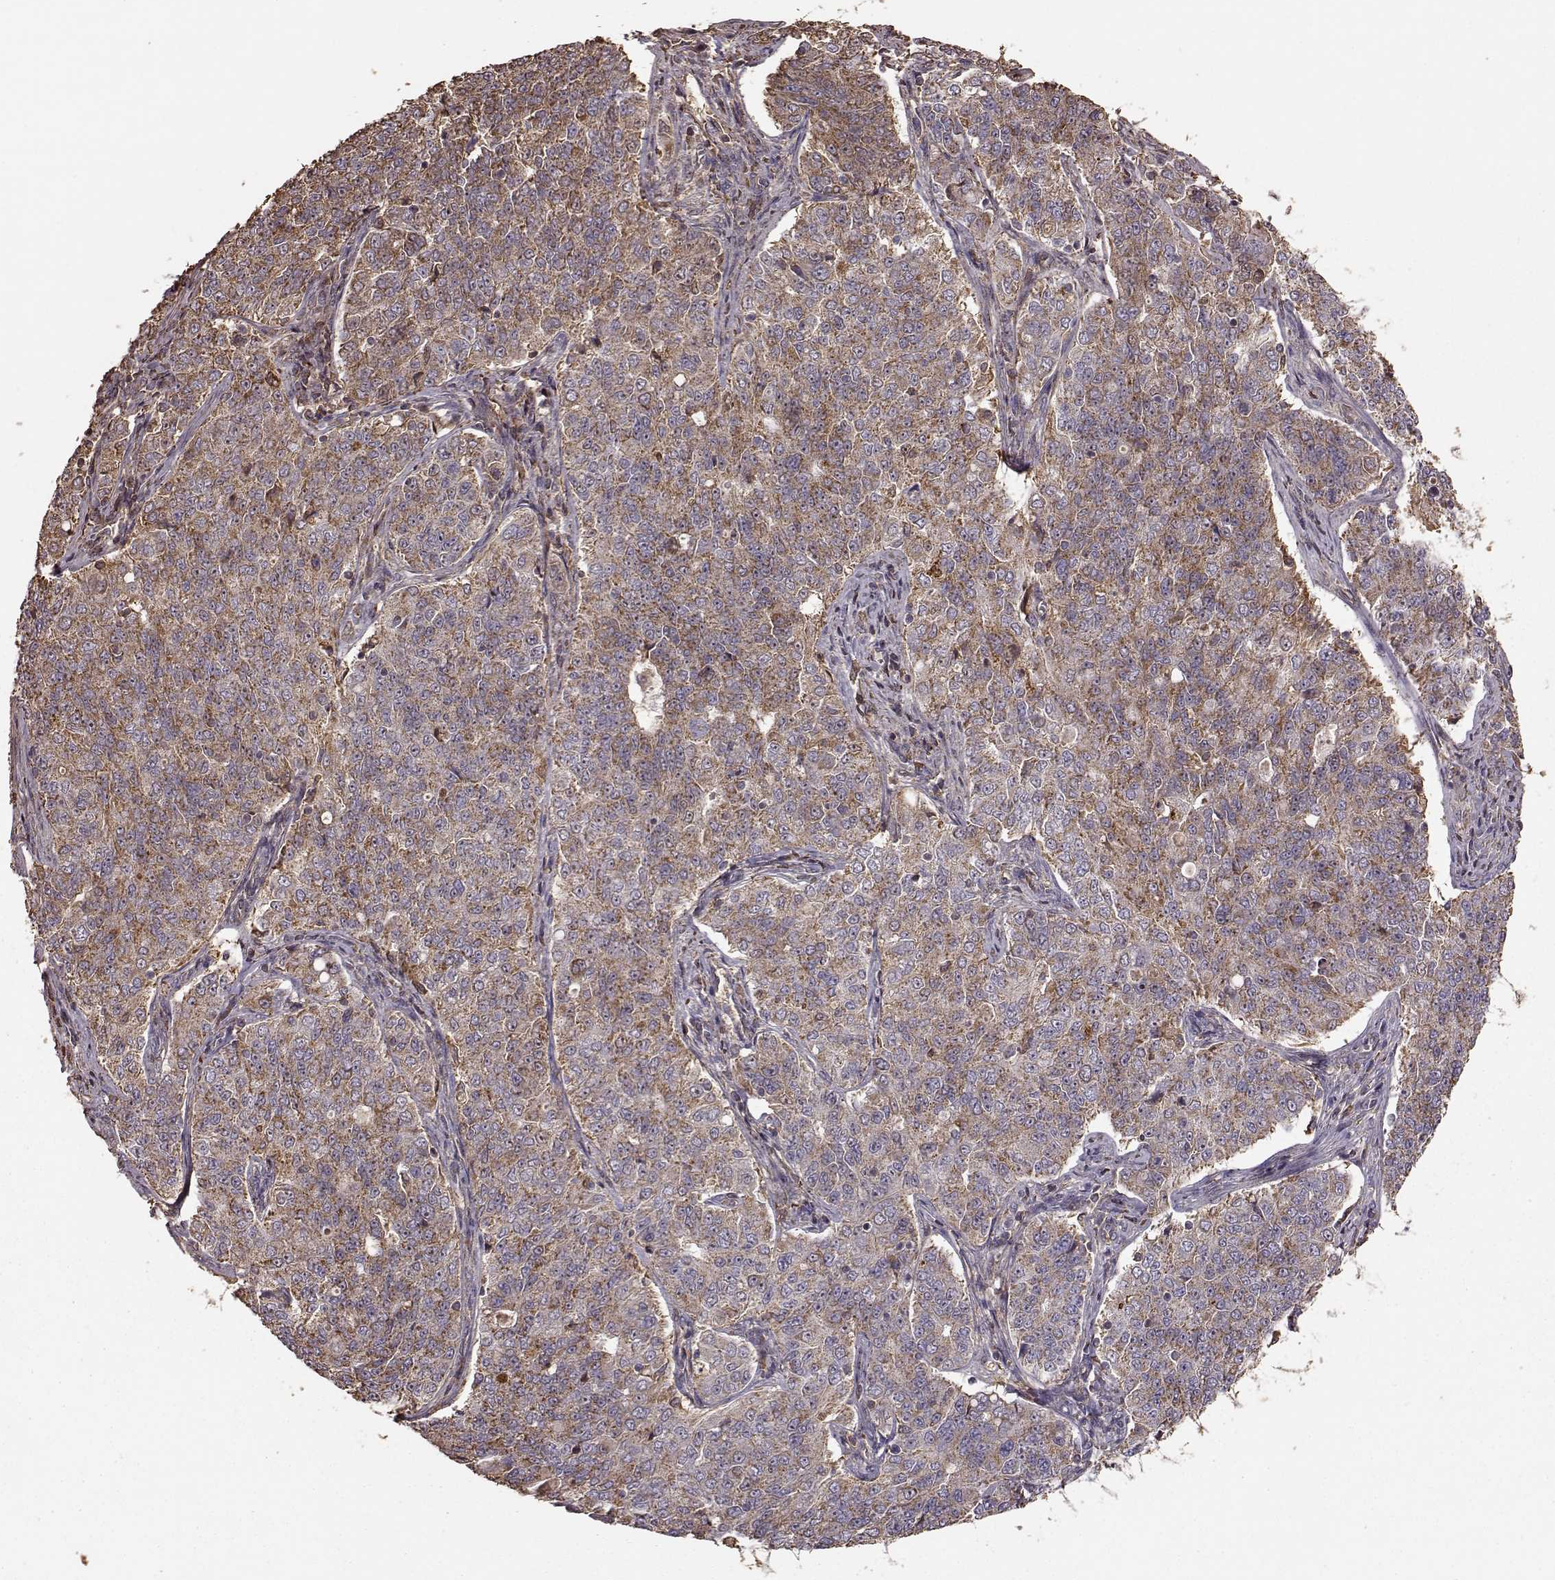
{"staining": {"intensity": "moderate", "quantity": ">75%", "location": "cytoplasmic/membranous"}, "tissue": "endometrial cancer", "cell_type": "Tumor cells", "image_type": "cancer", "snomed": [{"axis": "morphology", "description": "Adenocarcinoma, NOS"}, {"axis": "topography", "description": "Endometrium"}], "caption": "Moderate cytoplasmic/membranous positivity for a protein is seen in approximately >75% of tumor cells of endometrial cancer using IHC.", "gene": "PTGES2", "patient": {"sex": "female", "age": 43}}